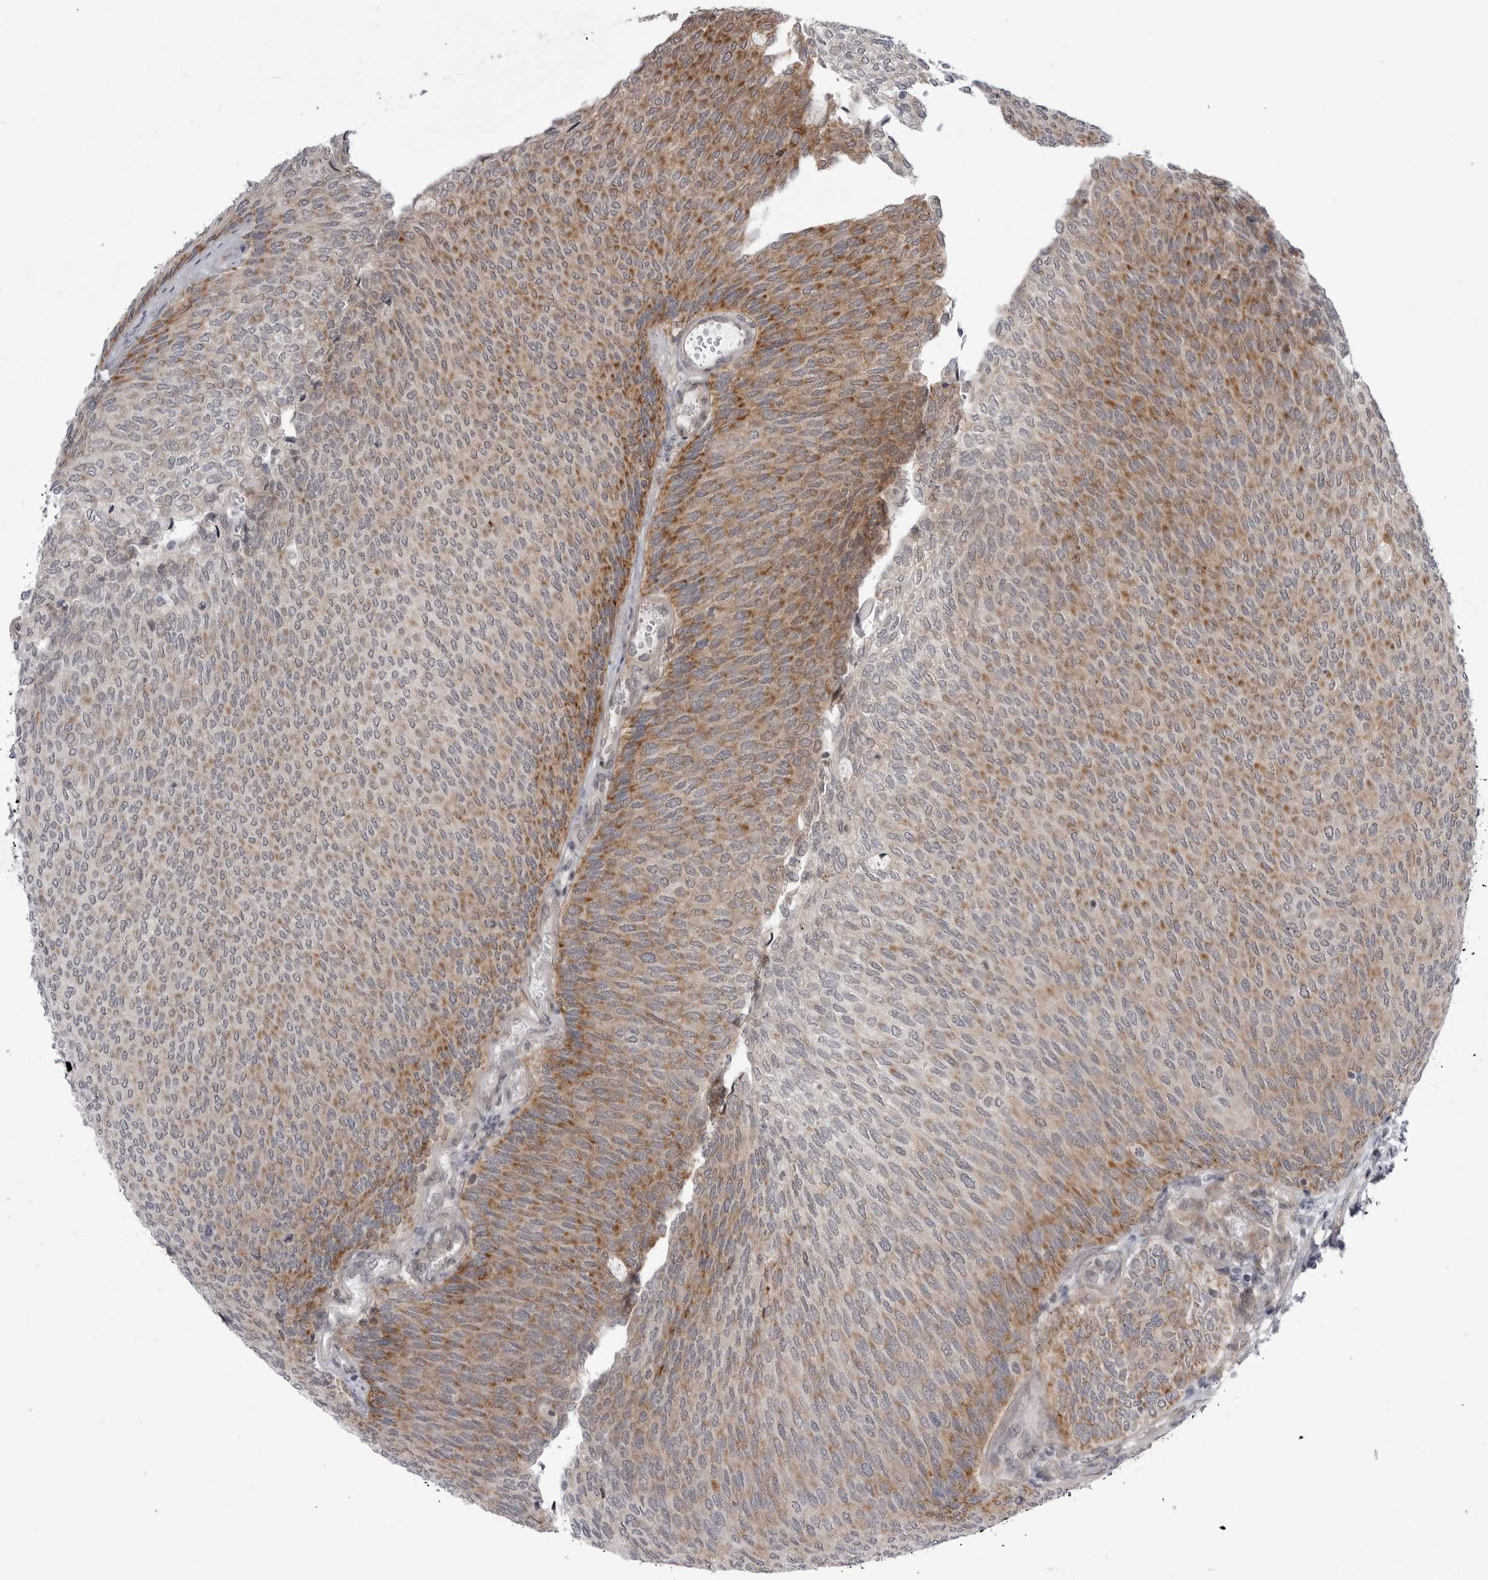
{"staining": {"intensity": "moderate", "quantity": ">75%", "location": "cytoplasmic/membranous"}, "tissue": "urothelial cancer", "cell_type": "Tumor cells", "image_type": "cancer", "snomed": [{"axis": "morphology", "description": "Urothelial carcinoma, Low grade"}, {"axis": "topography", "description": "Urinary bladder"}], "caption": "Human urothelial cancer stained for a protein (brown) reveals moderate cytoplasmic/membranous positive positivity in about >75% of tumor cells.", "gene": "CCDC18", "patient": {"sex": "female", "age": 79}}